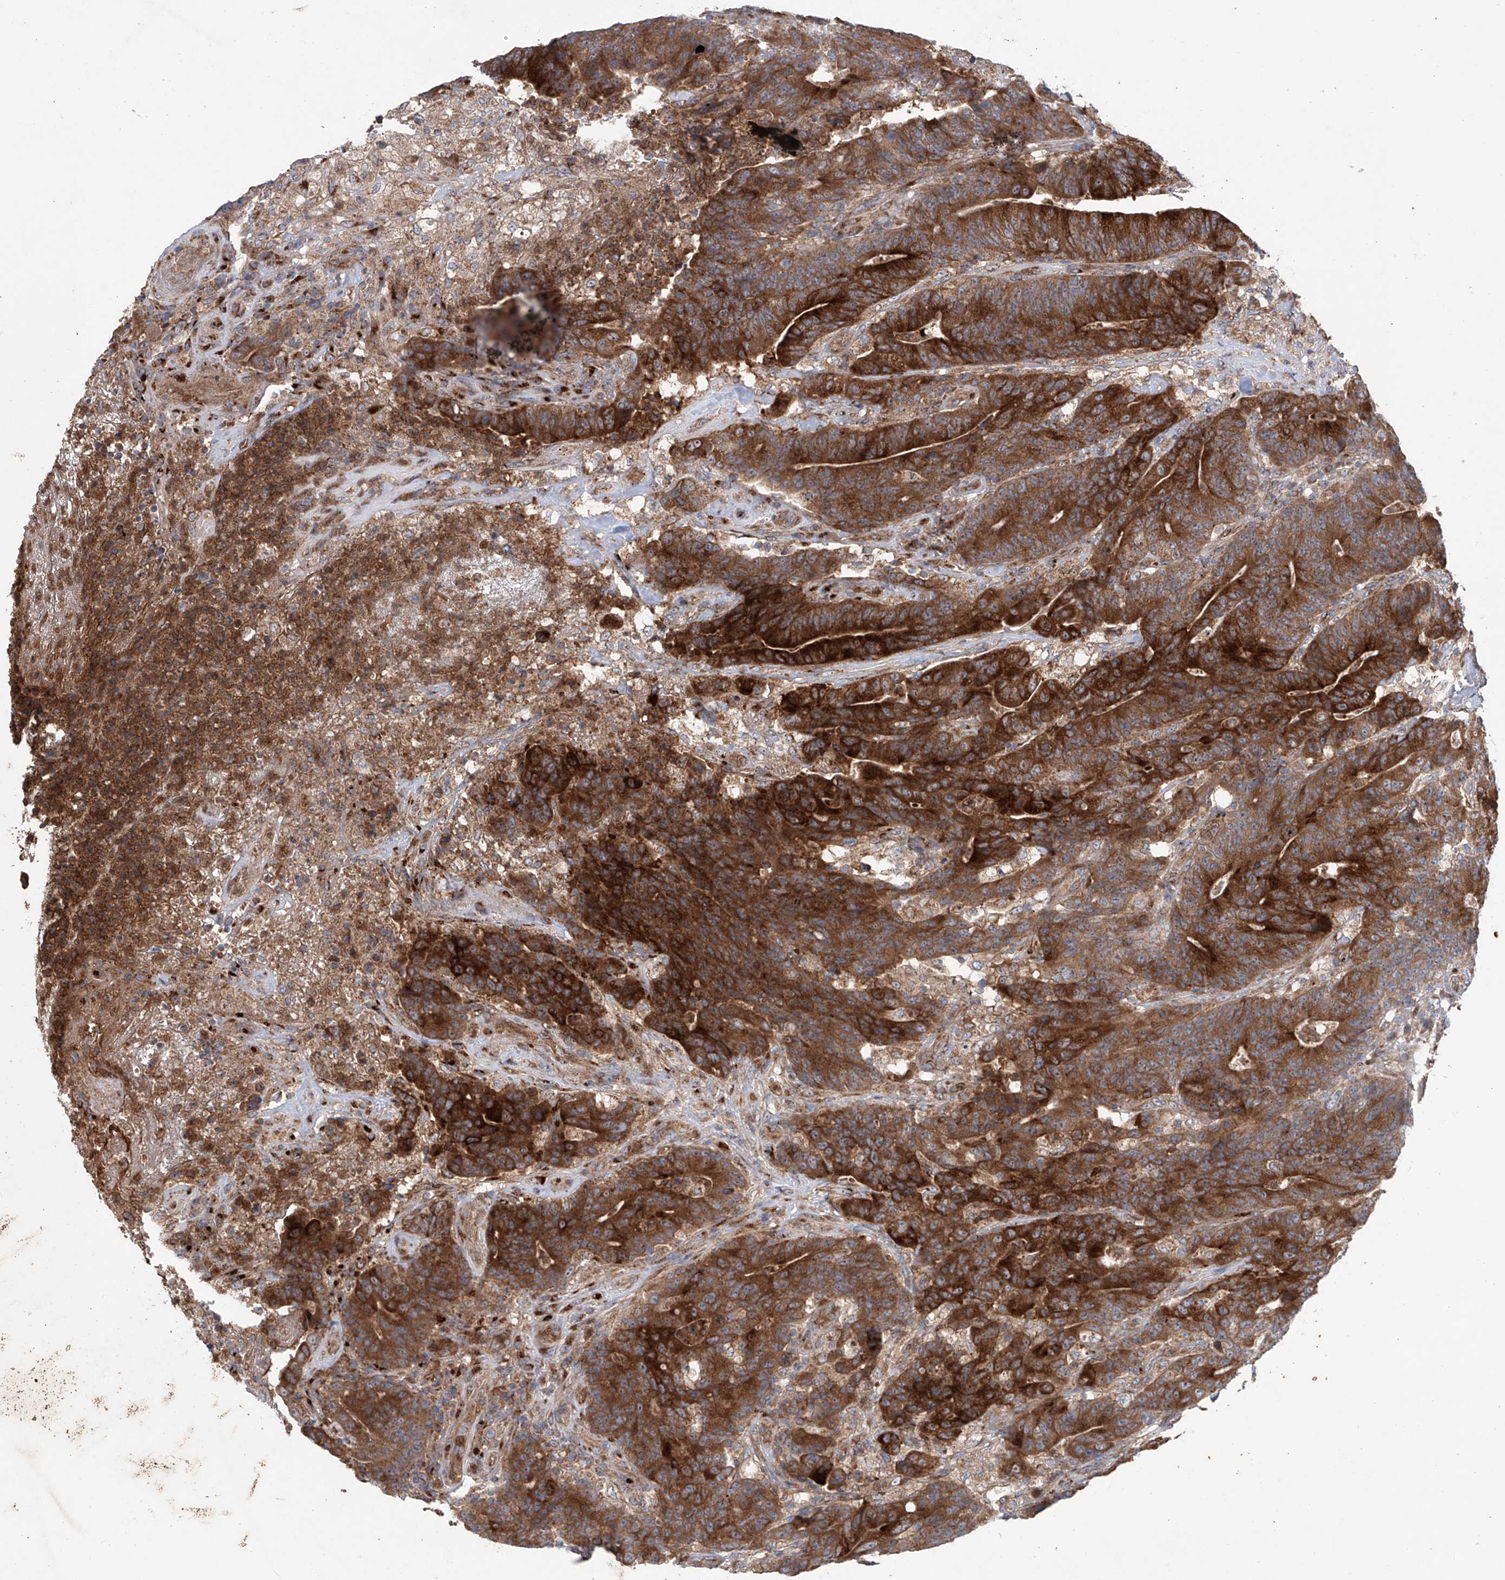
{"staining": {"intensity": "strong", "quantity": ">75%", "location": "cytoplasmic/membranous"}, "tissue": "colorectal cancer", "cell_type": "Tumor cells", "image_type": "cancer", "snomed": [{"axis": "morphology", "description": "Normal tissue, NOS"}, {"axis": "morphology", "description": "Adenocarcinoma, NOS"}, {"axis": "topography", "description": "Colon"}], "caption": "Strong cytoplasmic/membranous staining is appreciated in approximately >75% of tumor cells in colorectal cancer (adenocarcinoma).", "gene": "KLC4", "patient": {"sex": "female", "age": 75}}